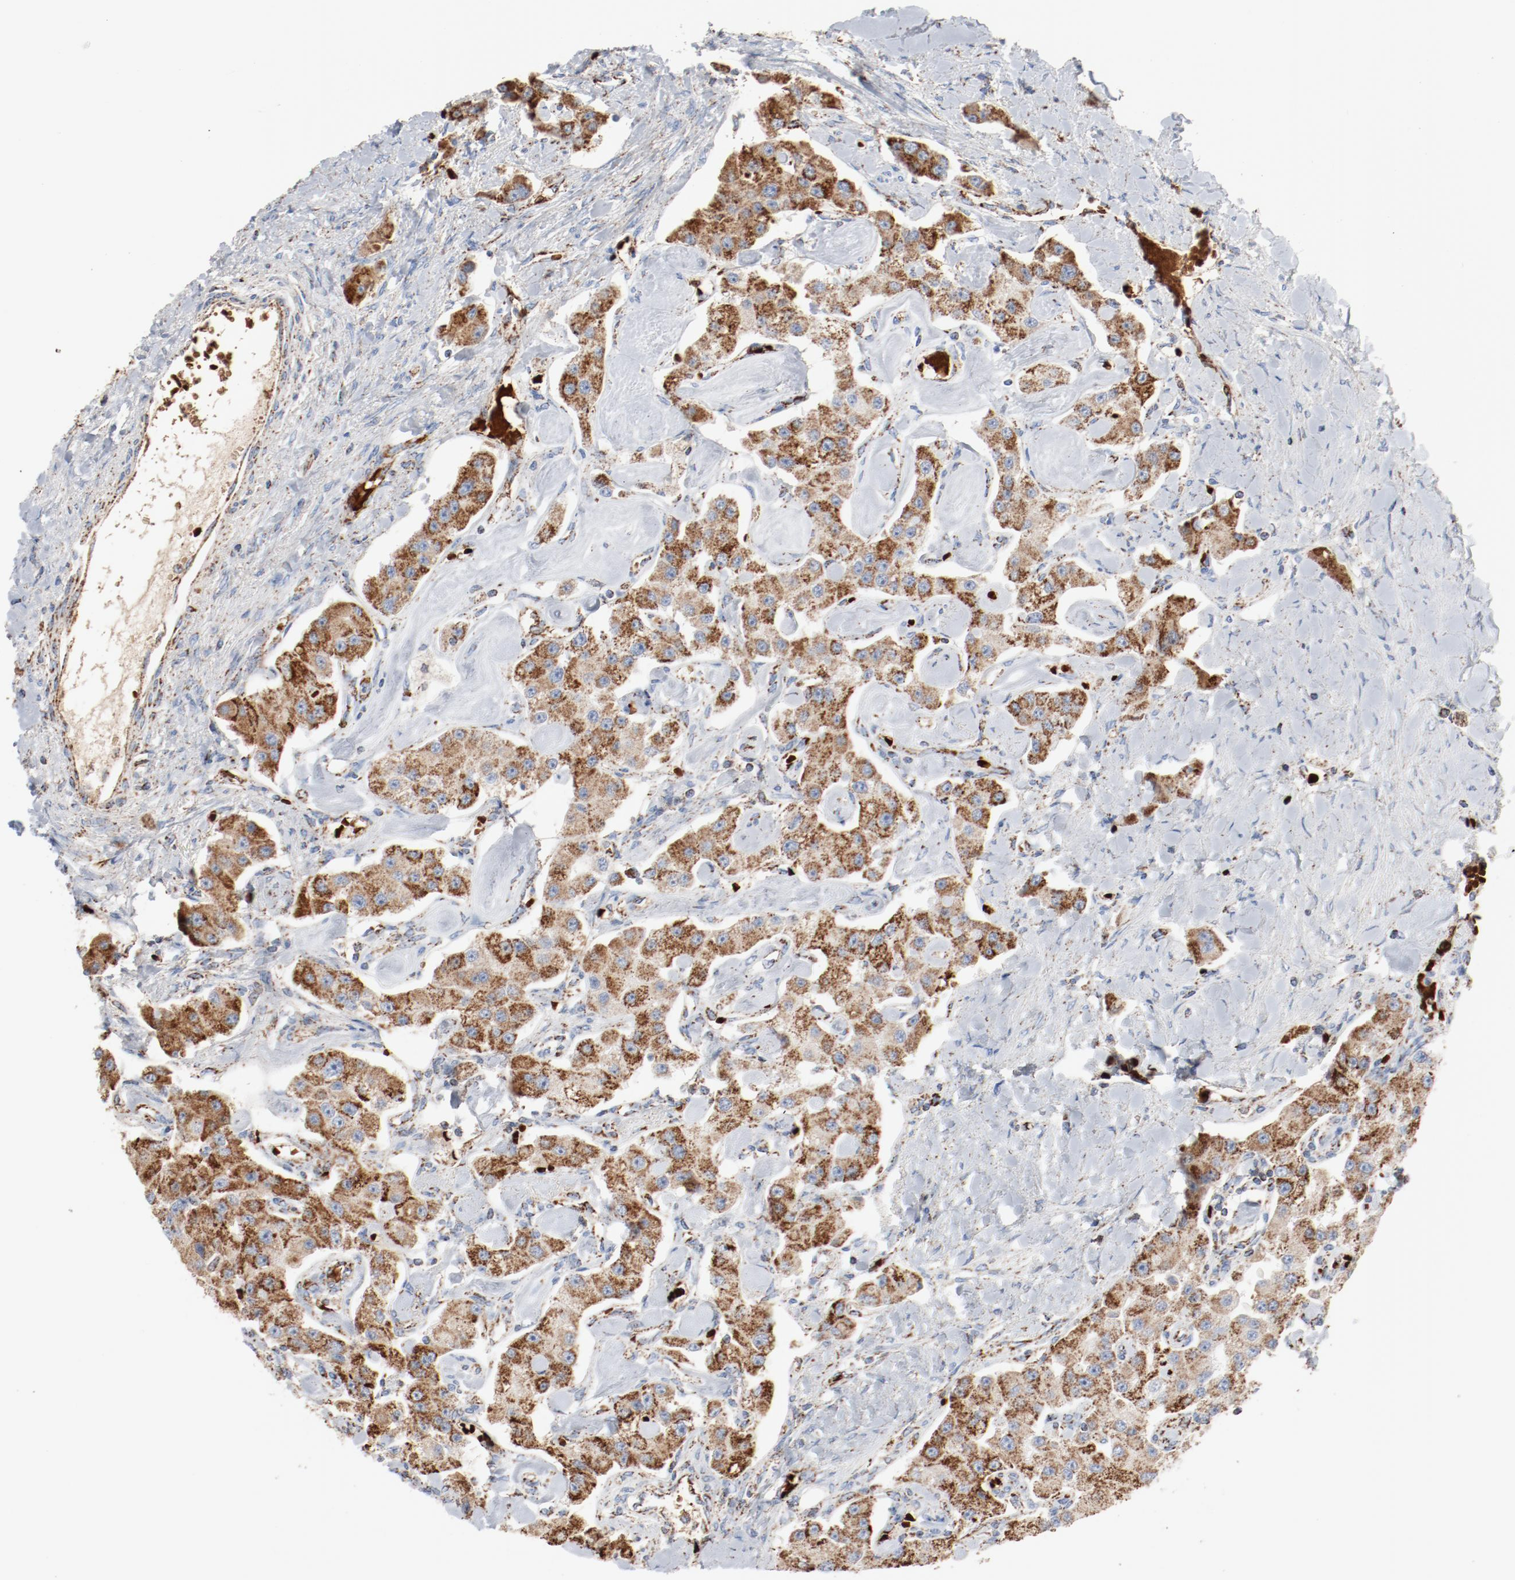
{"staining": {"intensity": "moderate", "quantity": "25%-75%", "location": "cytoplasmic/membranous"}, "tissue": "carcinoid", "cell_type": "Tumor cells", "image_type": "cancer", "snomed": [{"axis": "morphology", "description": "Carcinoid, malignant, NOS"}, {"axis": "topography", "description": "Pancreas"}], "caption": "Tumor cells show medium levels of moderate cytoplasmic/membranous staining in approximately 25%-75% of cells in human carcinoid (malignant).", "gene": "NDUFB8", "patient": {"sex": "male", "age": 41}}